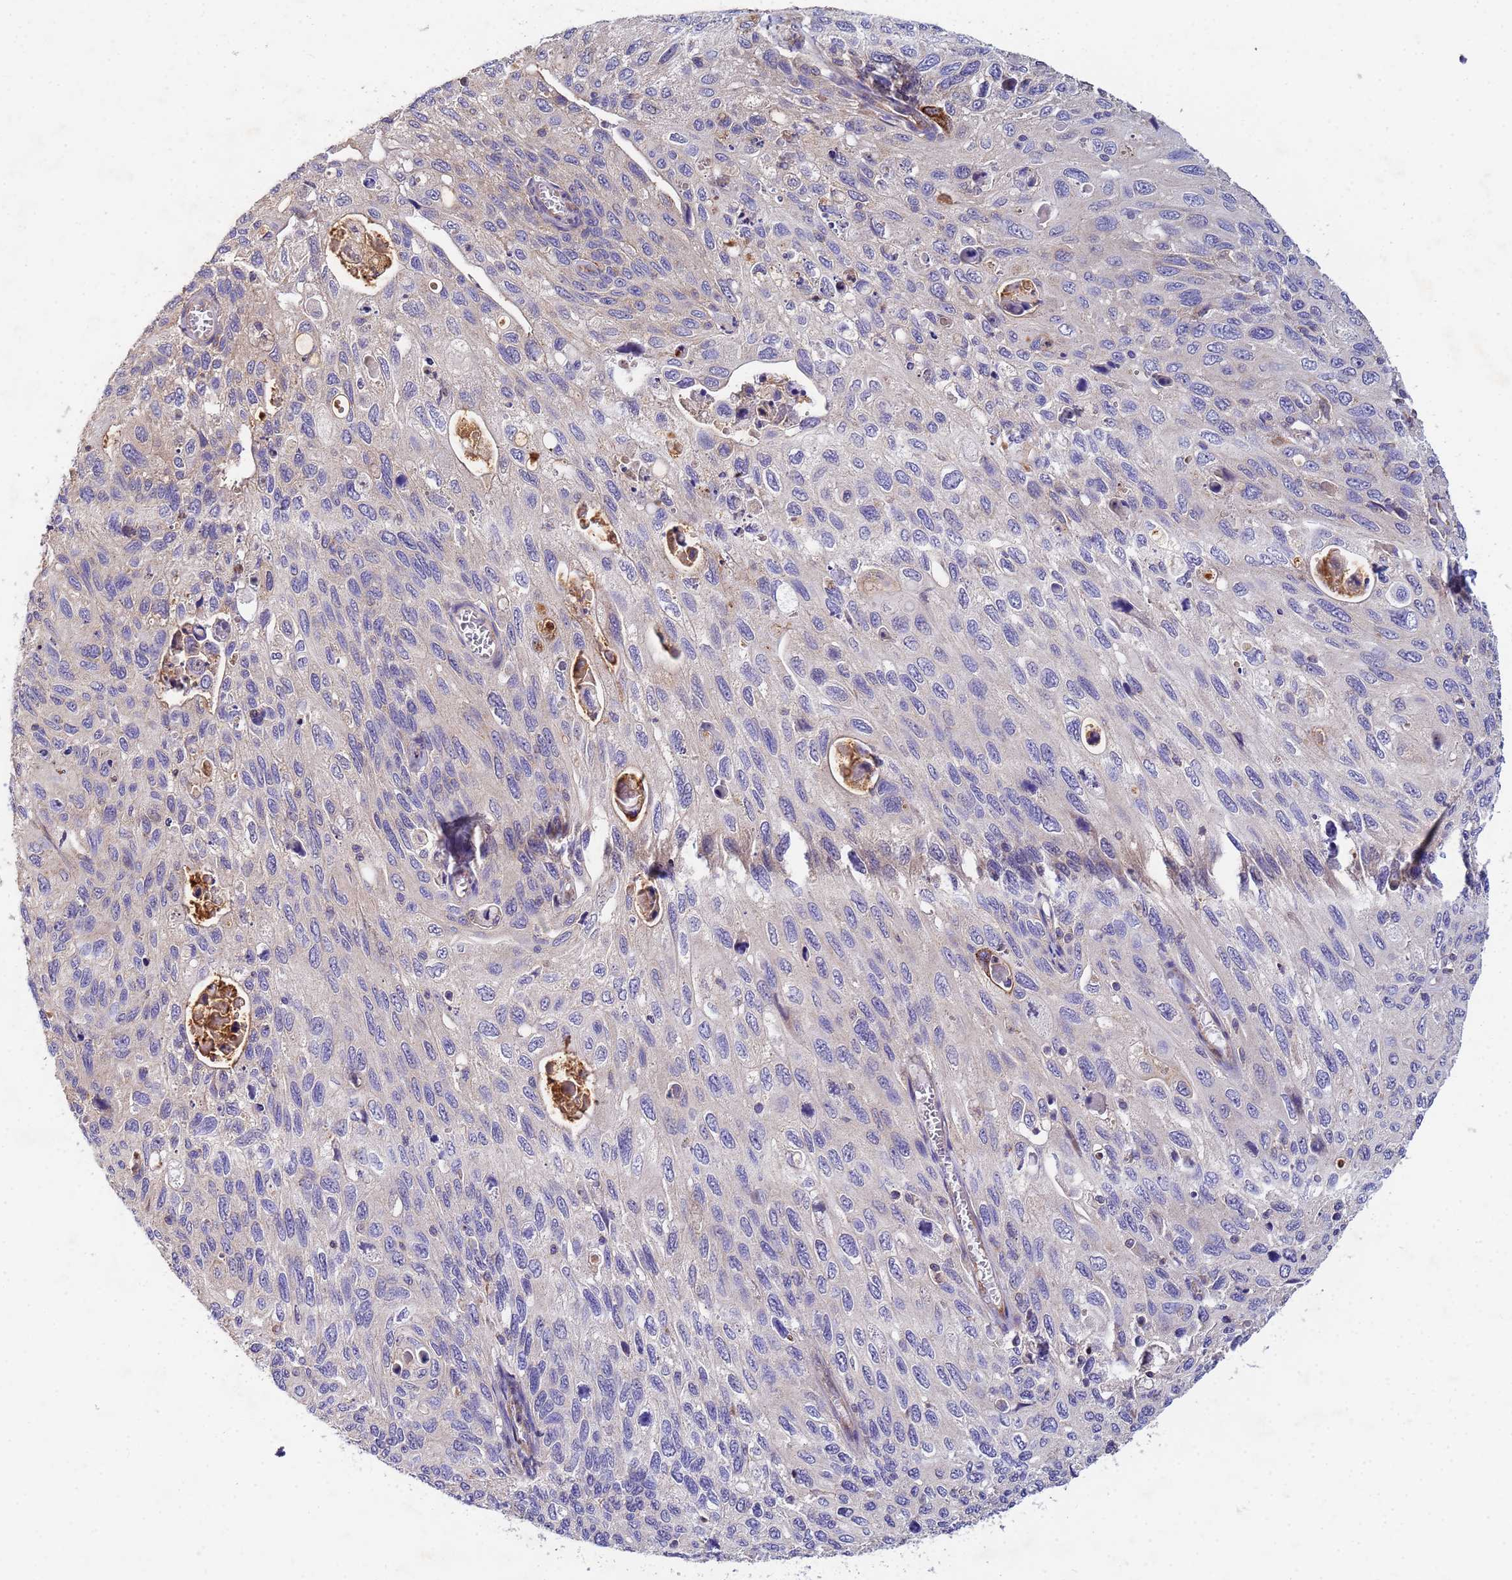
{"staining": {"intensity": "negative", "quantity": "none", "location": "none"}, "tissue": "cervical cancer", "cell_type": "Tumor cells", "image_type": "cancer", "snomed": [{"axis": "morphology", "description": "Squamous cell carcinoma, NOS"}, {"axis": "topography", "description": "Cervix"}], "caption": "Cervical squamous cell carcinoma was stained to show a protein in brown. There is no significant staining in tumor cells.", "gene": "CDC34", "patient": {"sex": "female", "age": 70}}